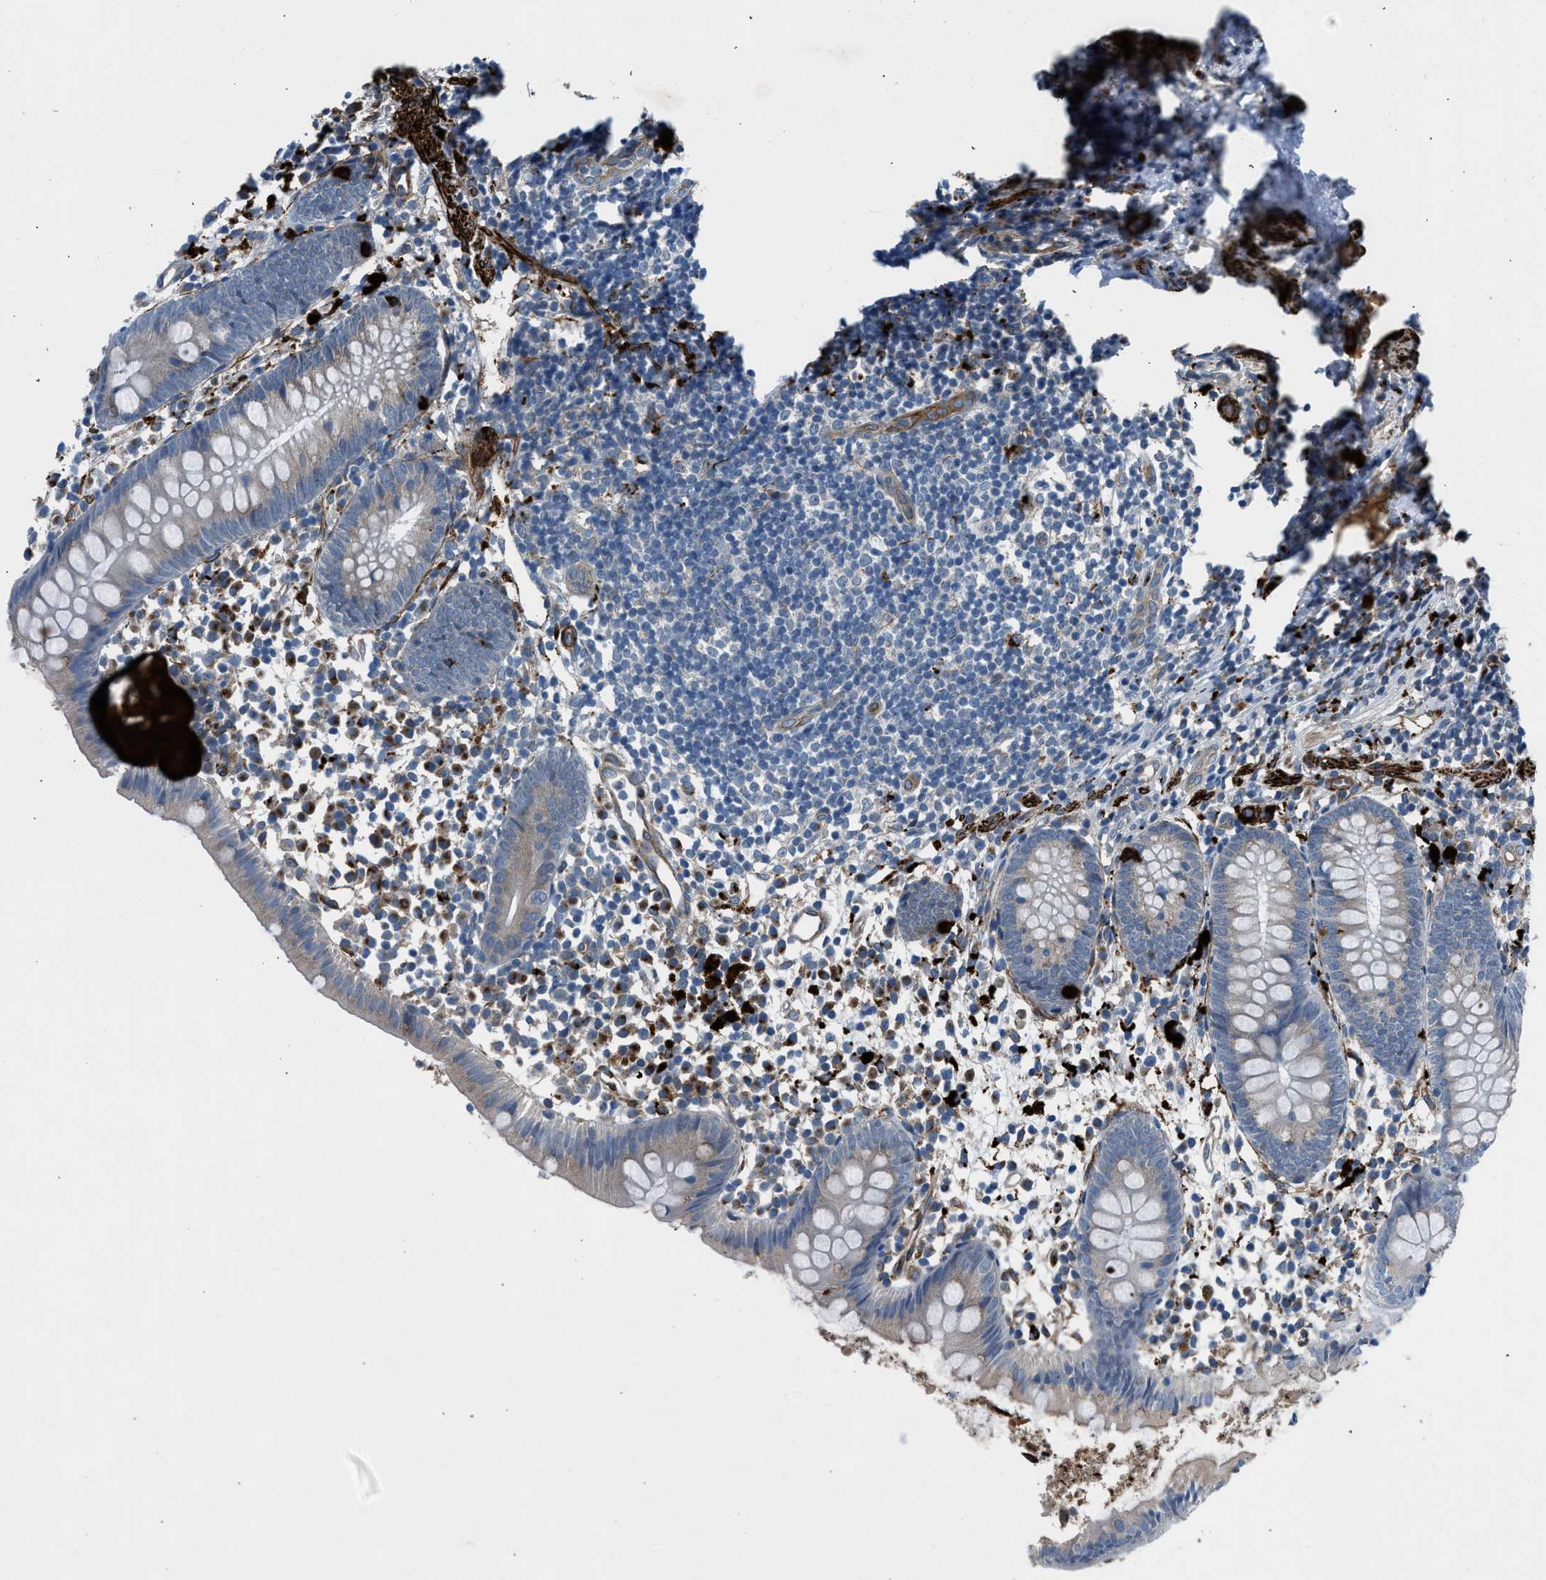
{"staining": {"intensity": "negative", "quantity": "none", "location": "none"}, "tissue": "appendix", "cell_type": "Glandular cells", "image_type": "normal", "snomed": [{"axis": "morphology", "description": "Normal tissue, NOS"}, {"axis": "topography", "description": "Appendix"}], "caption": "This is a micrograph of immunohistochemistry staining of normal appendix, which shows no expression in glandular cells.", "gene": "LMBR1", "patient": {"sex": "female", "age": 20}}